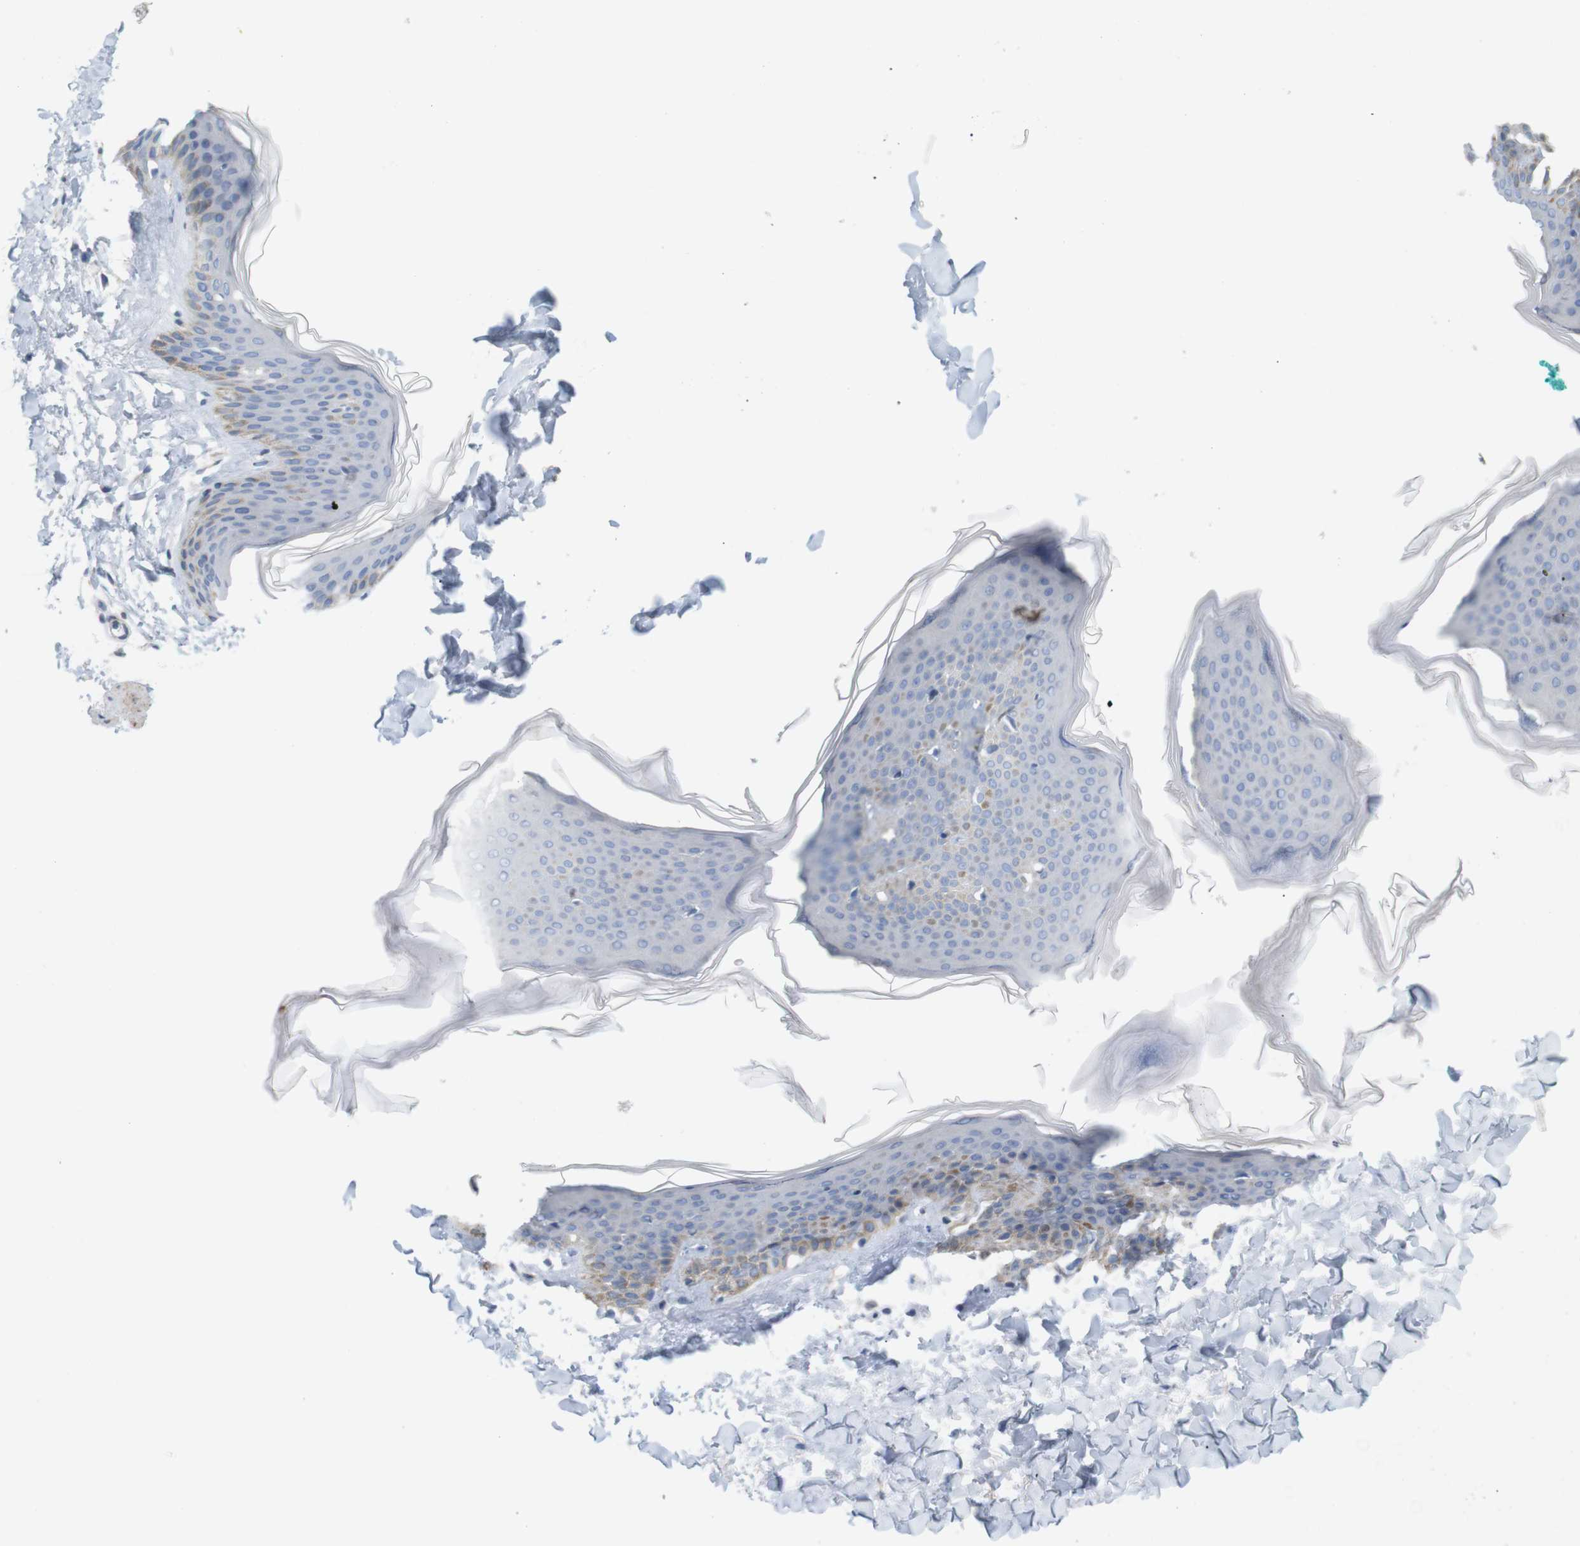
{"staining": {"intensity": "negative", "quantity": "none", "location": "none"}, "tissue": "skin", "cell_type": "Fibroblasts", "image_type": "normal", "snomed": [{"axis": "morphology", "description": "Normal tissue, NOS"}, {"axis": "topography", "description": "Skin"}], "caption": "The micrograph demonstrates no significant positivity in fibroblasts of skin.", "gene": "ITPR1", "patient": {"sex": "female", "age": 17}}